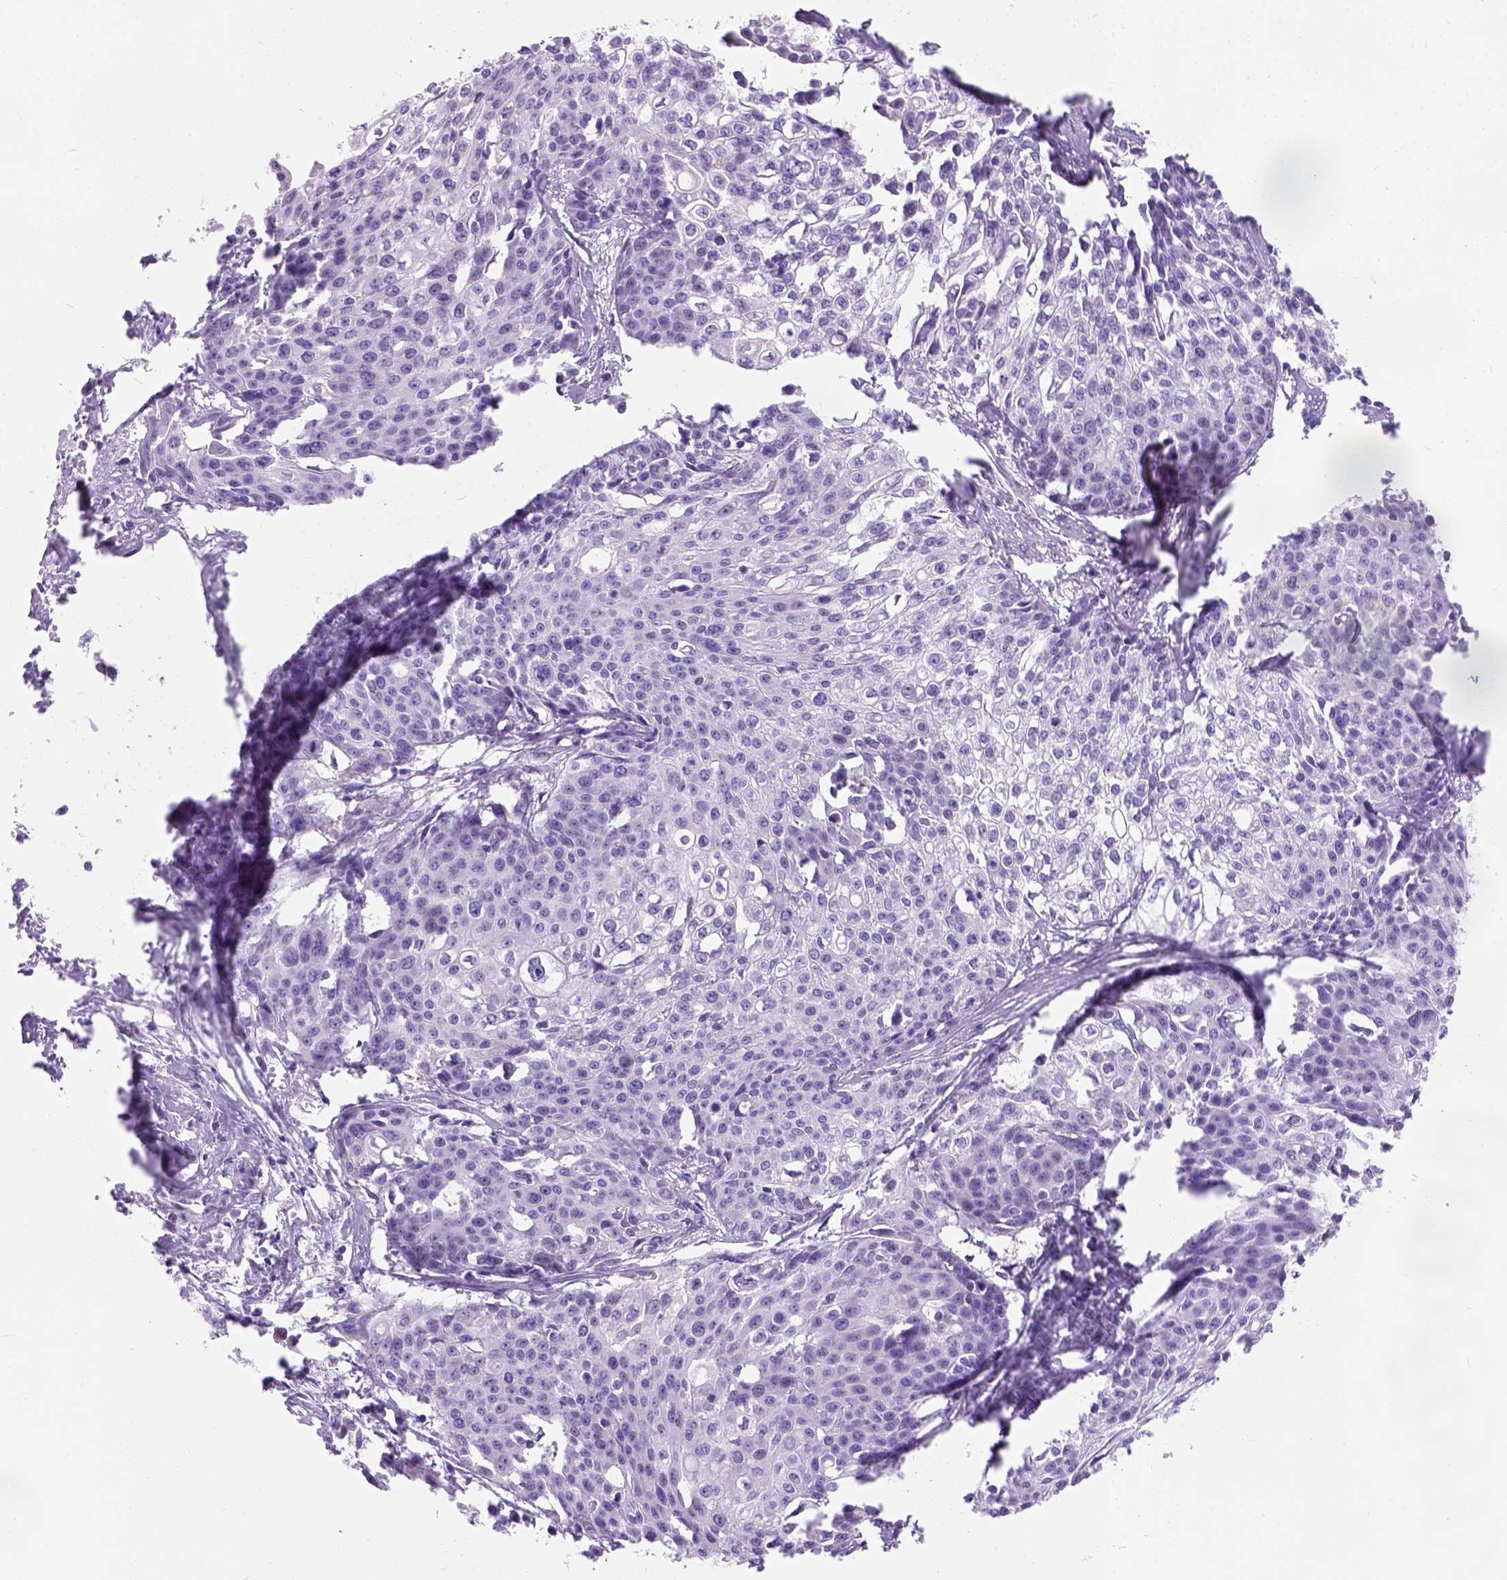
{"staining": {"intensity": "negative", "quantity": "none", "location": "none"}, "tissue": "cervical cancer", "cell_type": "Tumor cells", "image_type": "cancer", "snomed": [{"axis": "morphology", "description": "Squamous cell carcinoma, NOS"}, {"axis": "topography", "description": "Cervix"}], "caption": "Cervical cancer was stained to show a protein in brown. There is no significant positivity in tumor cells.", "gene": "PHF7", "patient": {"sex": "female", "age": 39}}